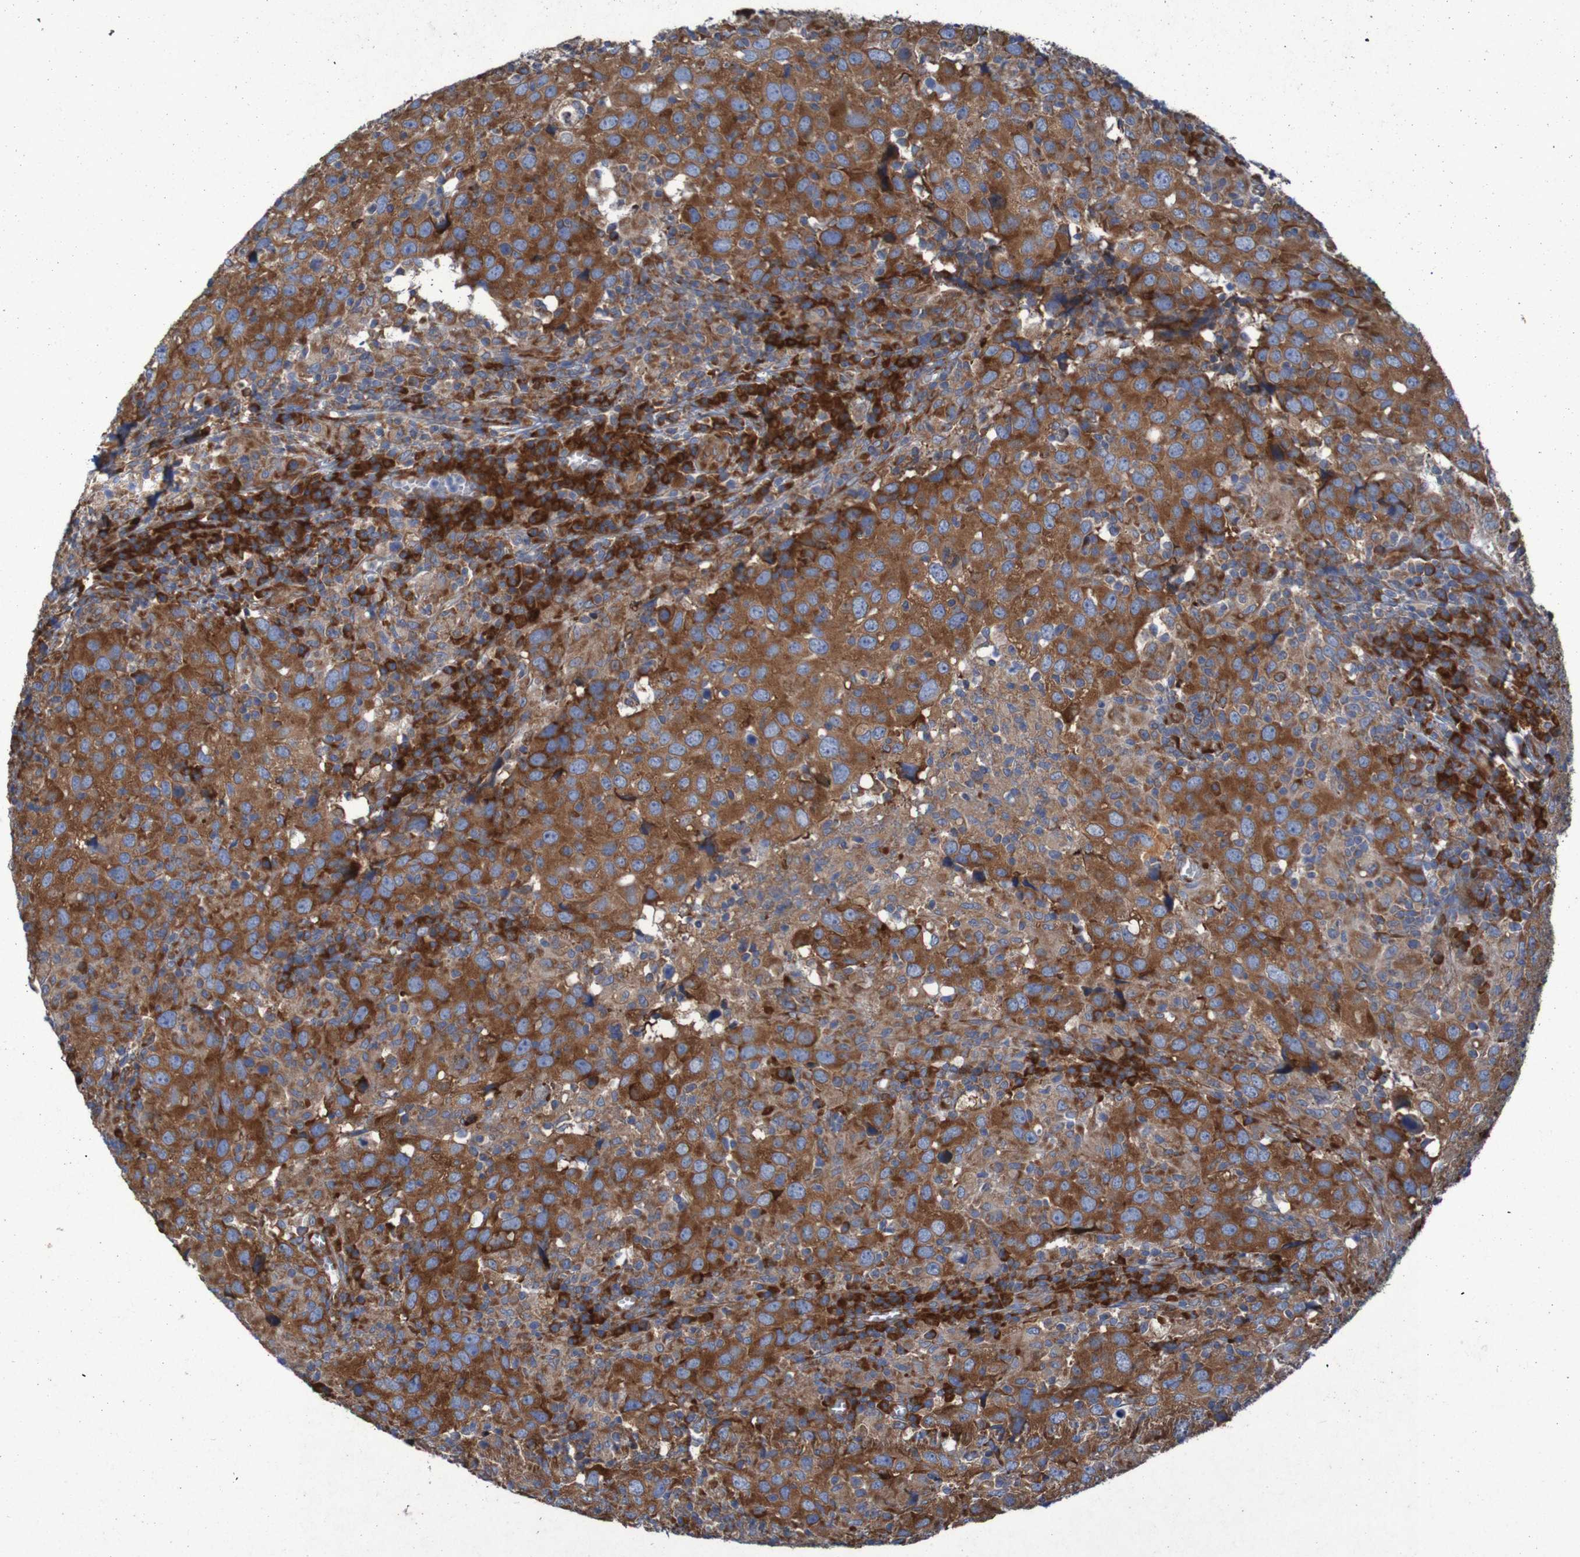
{"staining": {"intensity": "strong", "quantity": ">75%", "location": "cytoplasmic/membranous"}, "tissue": "head and neck cancer", "cell_type": "Tumor cells", "image_type": "cancer", "snomed": [{"axis": "morphology", "description": "Adenocarcinoma, NOS"}, {"axis": "topography", "description": "Salivary gland"}, {"axis": "topography", "description": "Head-Neck"}], "caption": "Protein analysis of adenocarcinoma (head and neck) tissue shows strong cytoplasmic/membranous expression in approximately >75% of tumor cells.", "gene": "RPL10", "patient": {"sex": "female", "age": 65}}